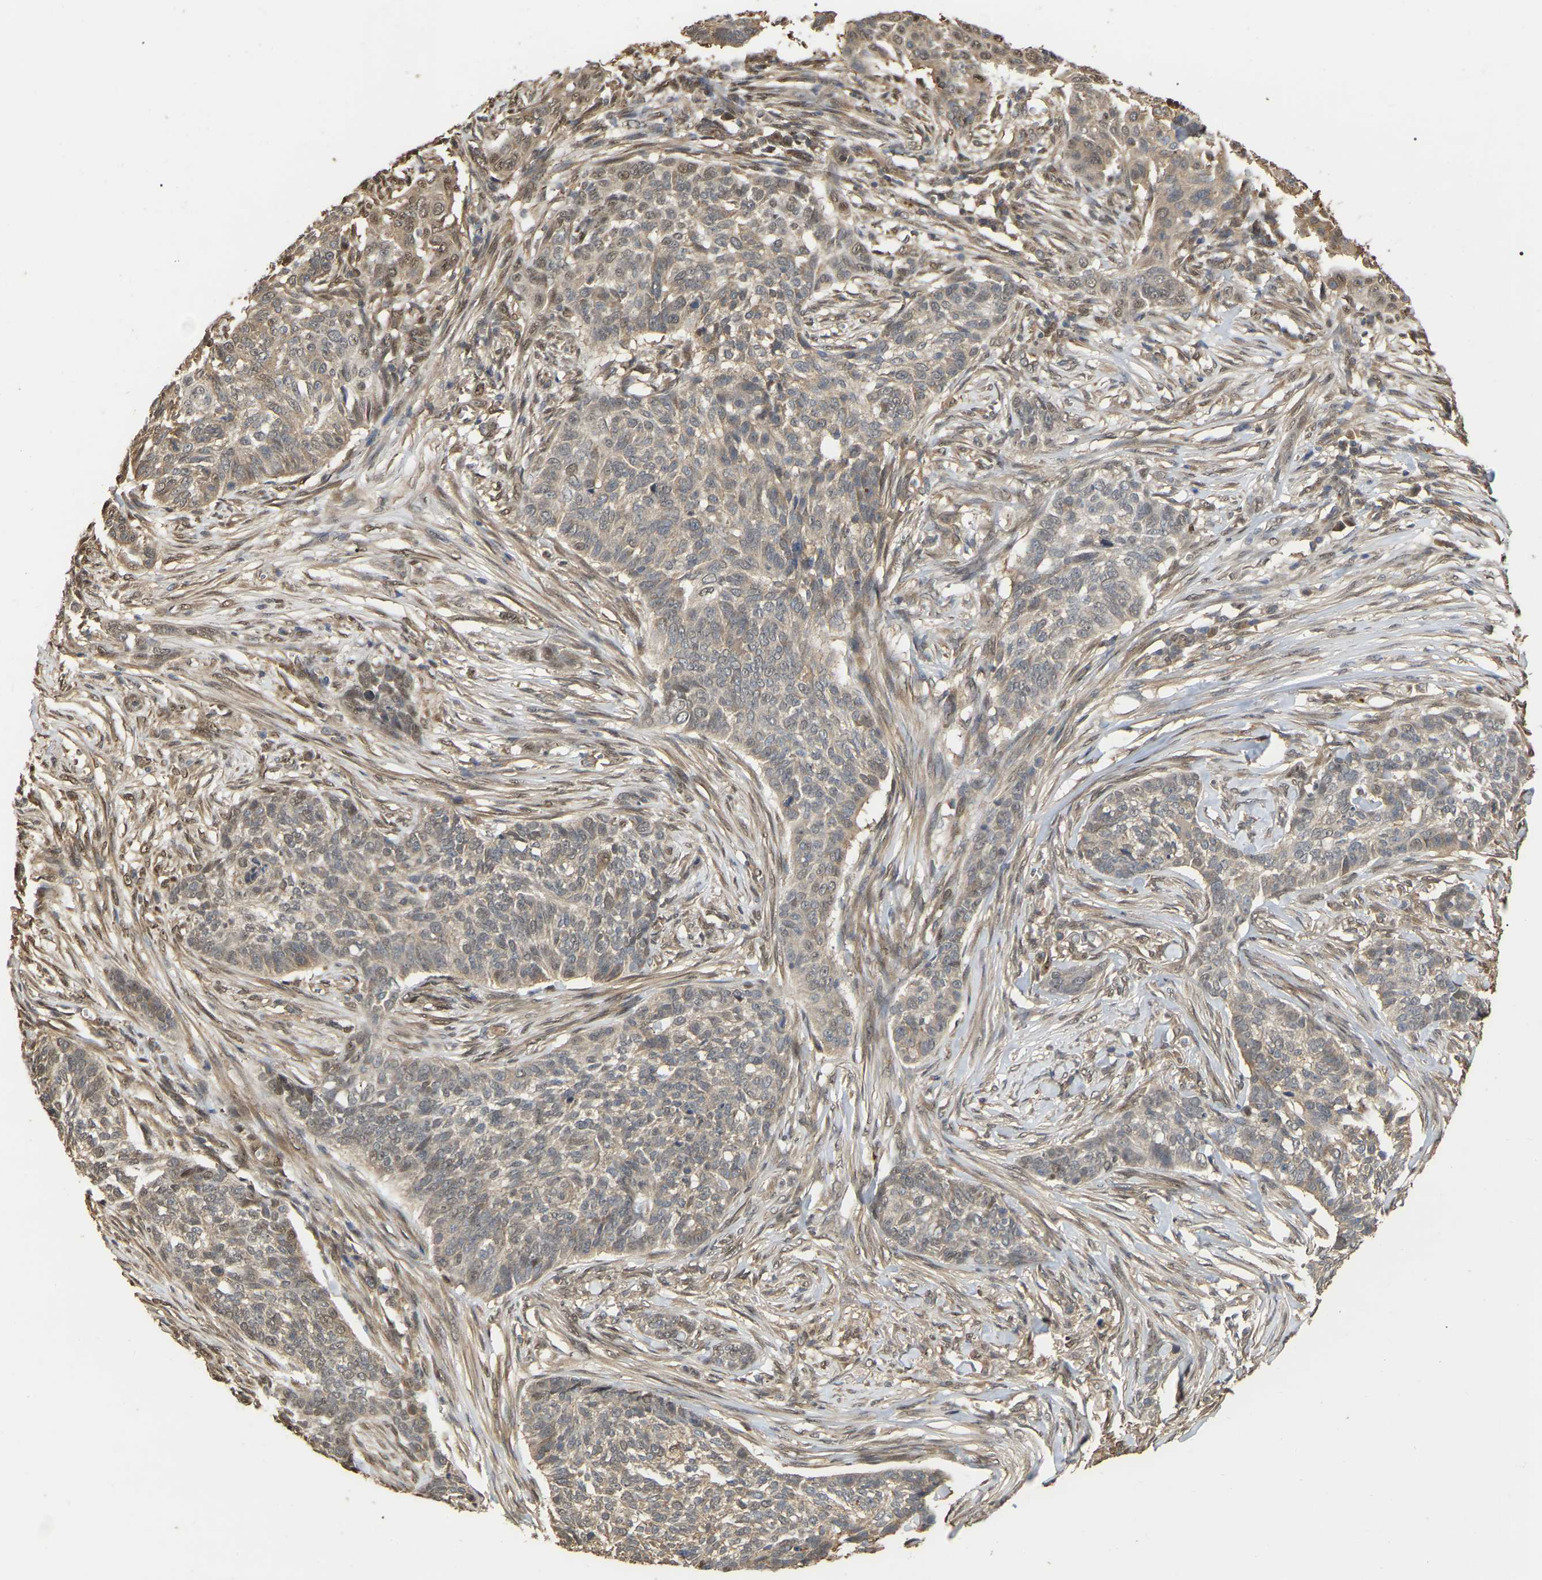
{"staining": {"intensity": "weak", "quantity": "<25%", "location": "cytoplasmic/membranous"}, "tissue": "skin cancer", "cell_type": "Tumor cells", "image_type": "cancer", "snomed": [{"axis": "morphology", "description": "Basal cell carcinoma"}, {"axis": "topography", "description": "Skin"}], "caption": "The micrograph demonstrates no significant staining in tumor cells of skin cancer (basal cell carcinoma).", "gene": "FAM219A", "patient": {"sex": "male", "age": 85}}